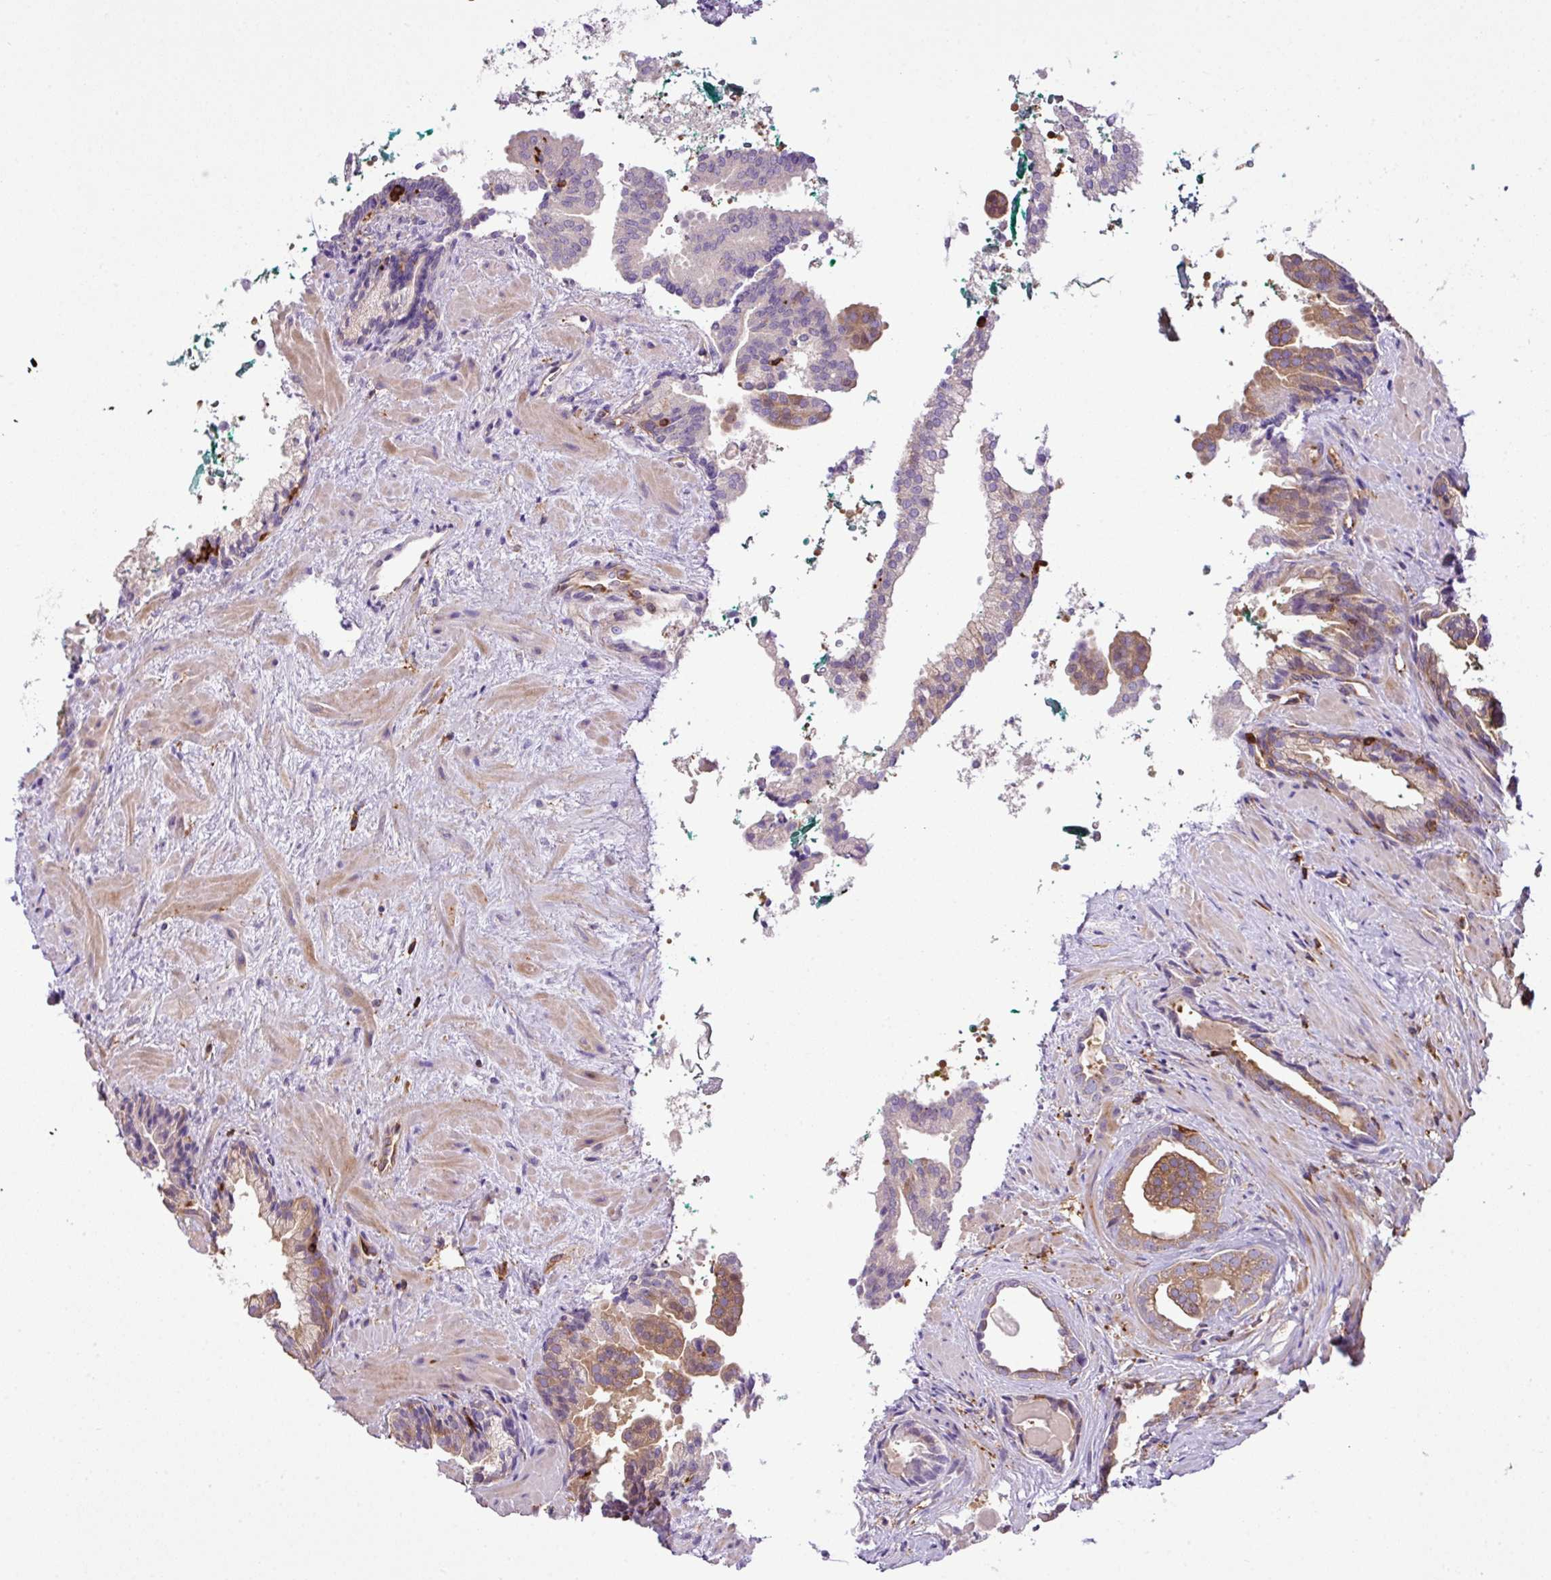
{"staining": {"intensity": "weak", "quantity": ">75%", "location": "cytoplasmic/membranous"}, "tissue": "prostate cancer", "cell_type": "Tumor cells", "image_type": "cancer", "snomed": [{"axis": "morphology", "description": "Adenocarcinoma, High grade"}, {"axis": "topography", "description": "Prostate"}], "caption": "Immunohistochemistry (DAB (3,3'-diaminobenzidine)) staining of high-grade adenocarcinoma (prostate) exhibits weak cytoplasmic/membranous protein expression in approximately >75% of tumor cells. (IHC, brightfield microscopy, high magnification).", "gene": "PGAP6", "patient": {"sex": "male", "age": 60}}